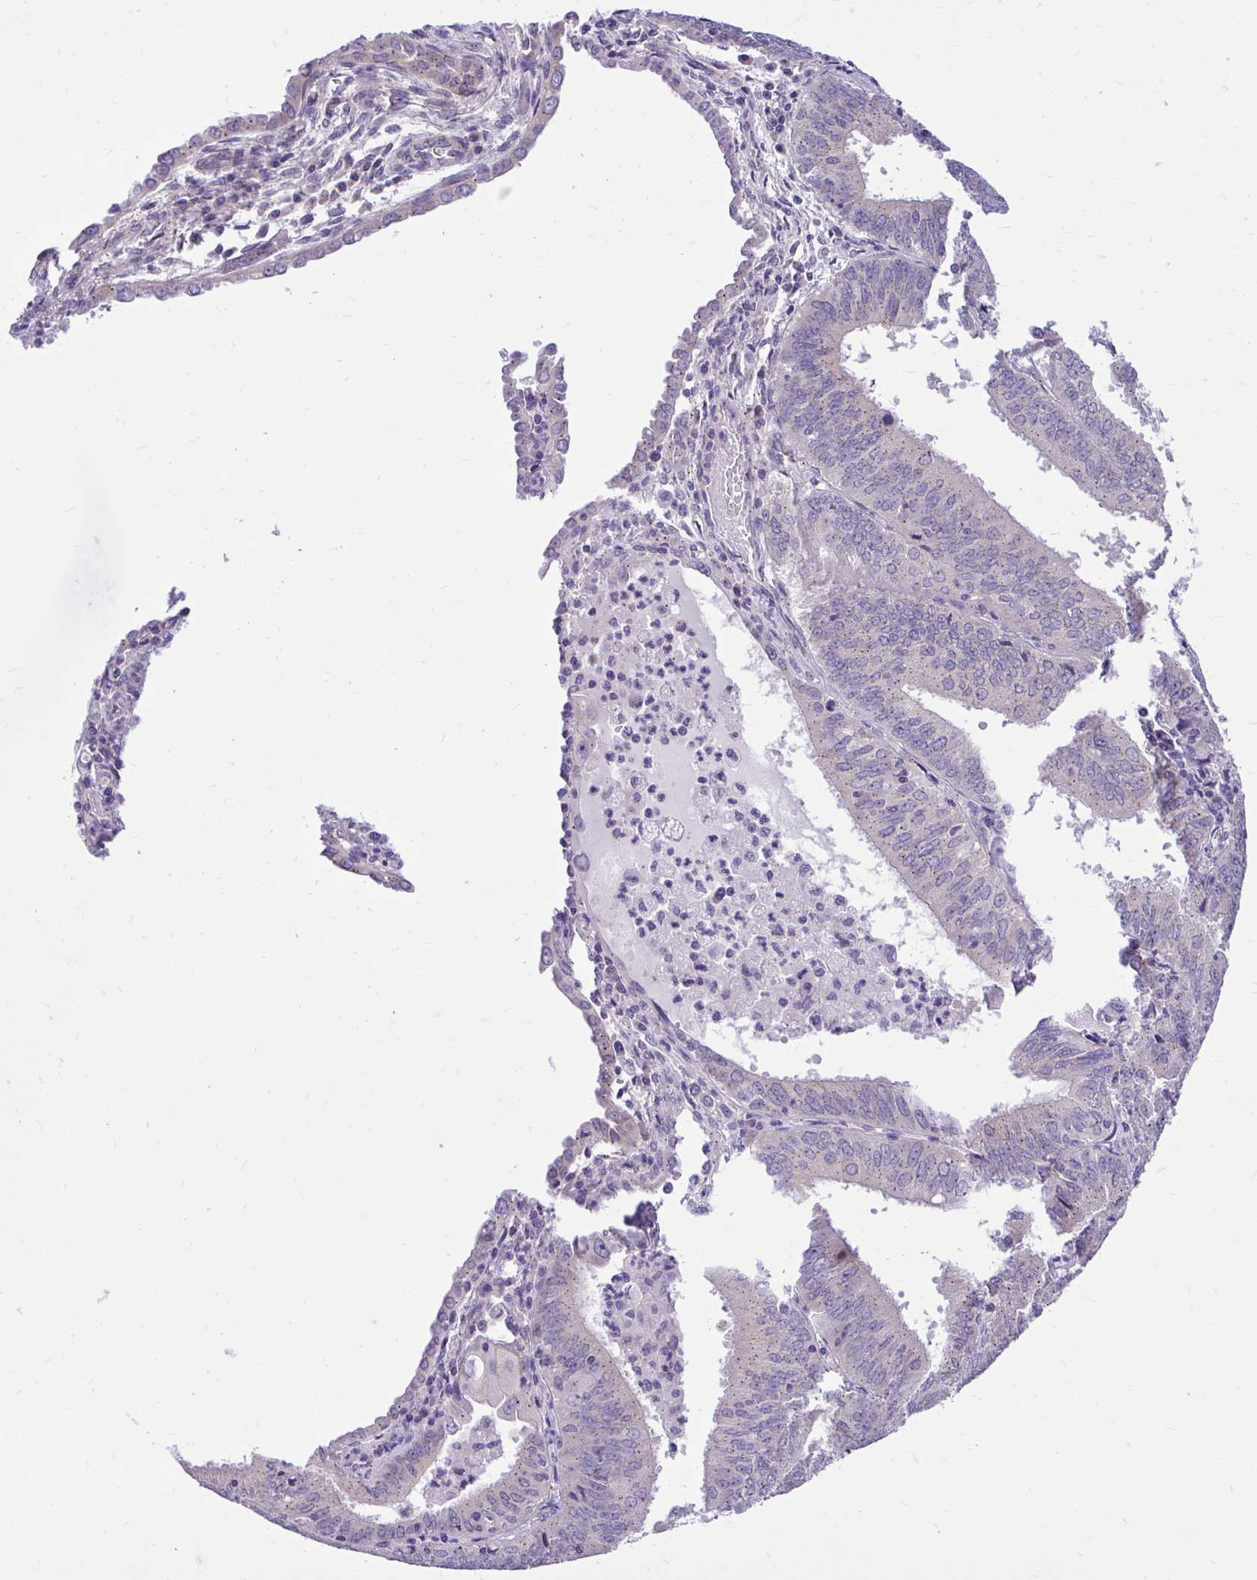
{"staining": {"intensity": "weak", "quantity": "<25%", "location": "cytoplasmic/membranous"}, "tissue": "cervical cancer", "cell_type": "Tumor cells", "image_type": "cancer", "snomed": [{"axis": "morphology", "description": "Adenocarcinoma, NOS"}, {"axis": "topography", "description": "Cervix"}], "caption": "Tumor cells are negative for brown protein staining in cervical cancer (adenocarcinoma).", "gene": "CEACAM18", "patient": {"sex": "female", "age": 56}}